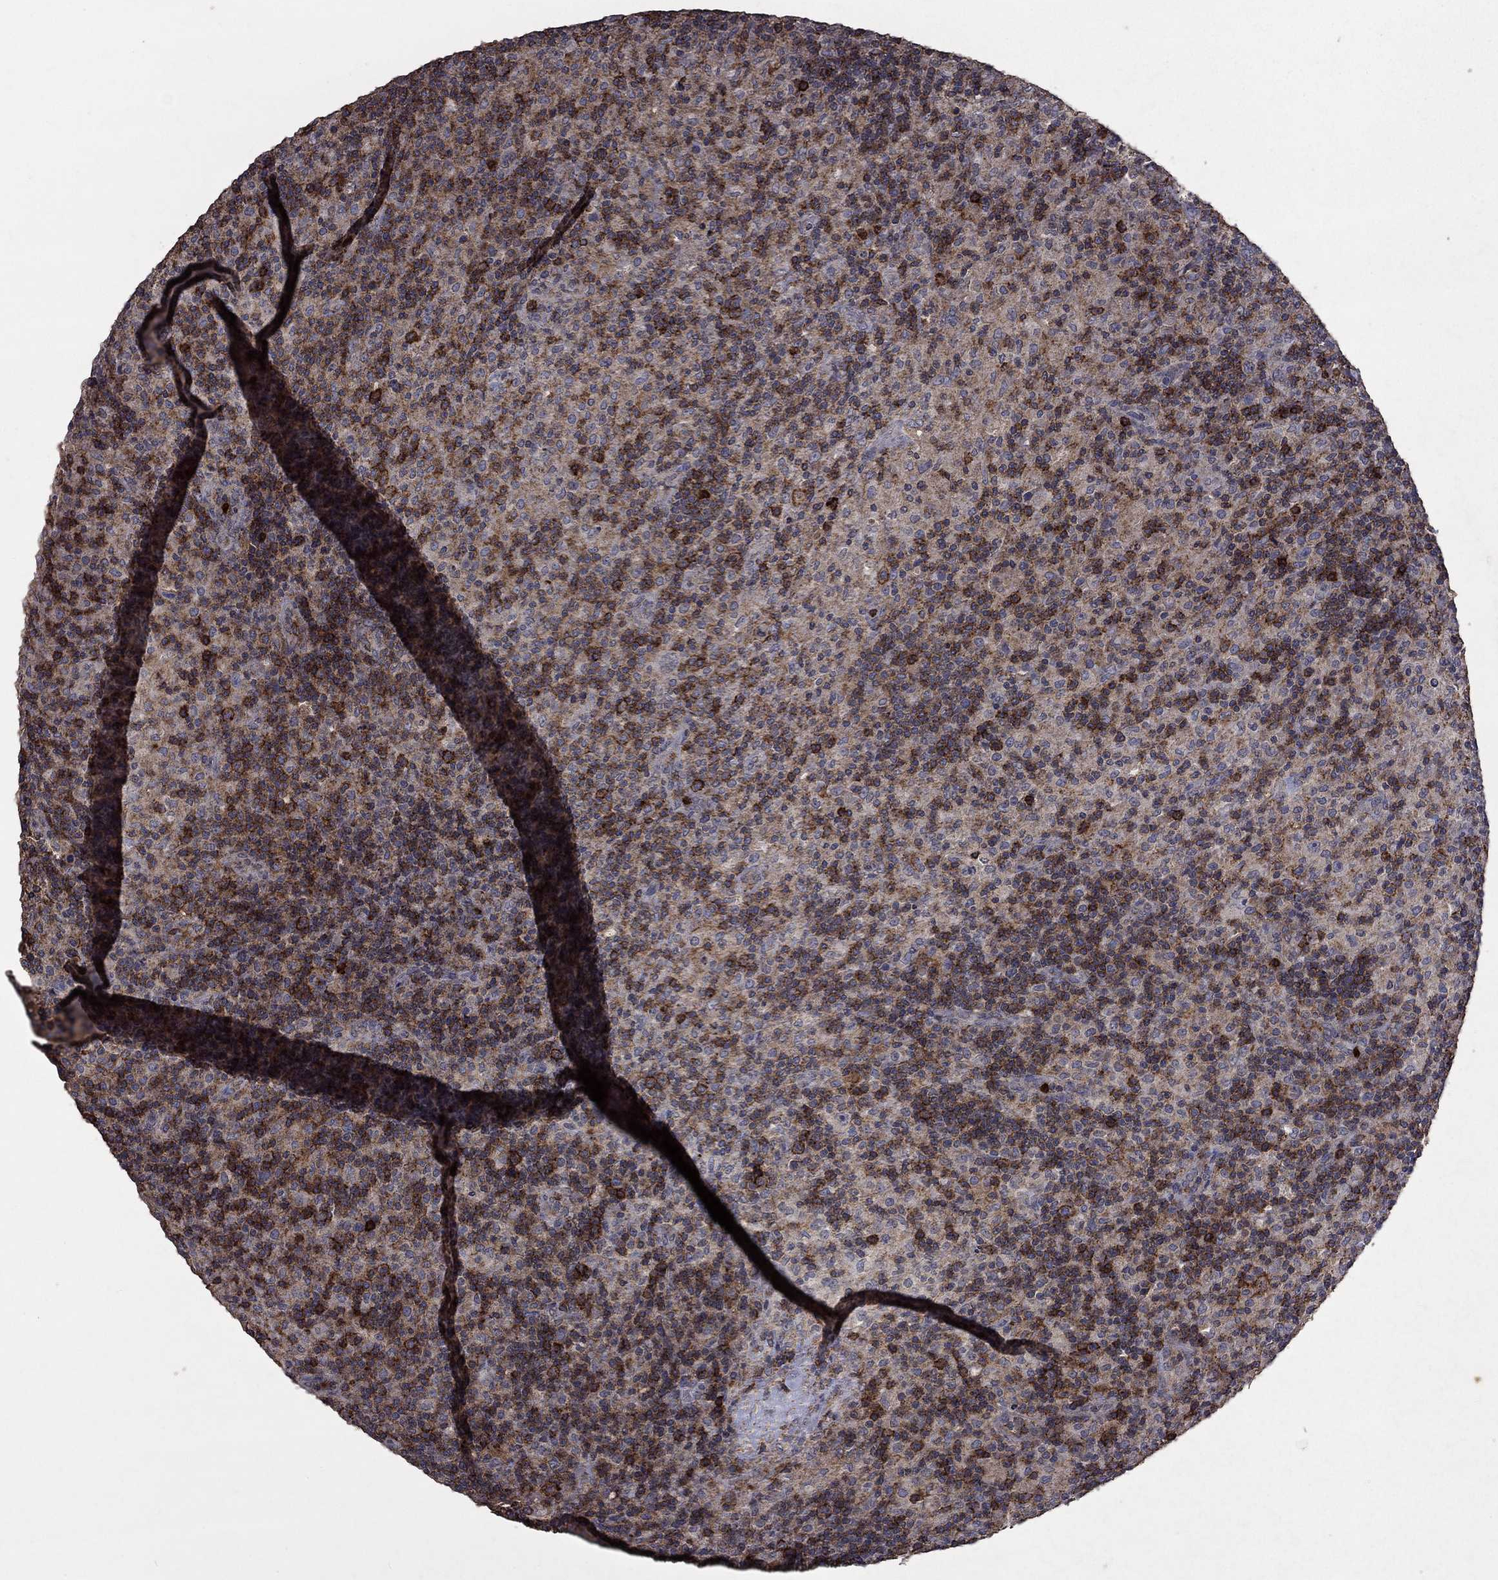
{"staining": {"intensity": "negative", "quantity": "none", "location": "none"}, "tissue": "lymphoma", "cell_type": "Tumor cells", "image_type": "cancer", "snomed": [{"axis": "morphology", "description": "Hodgkin's disease, NOS"}, {"axis": "topography", "description": "Lymph node"}], "caption": "Human lymphoma stained for a protein using IHC demonstrates no positivity in tumor cells.", "gene": "CD24", "patient": {"sex": "male", "age": 70}}